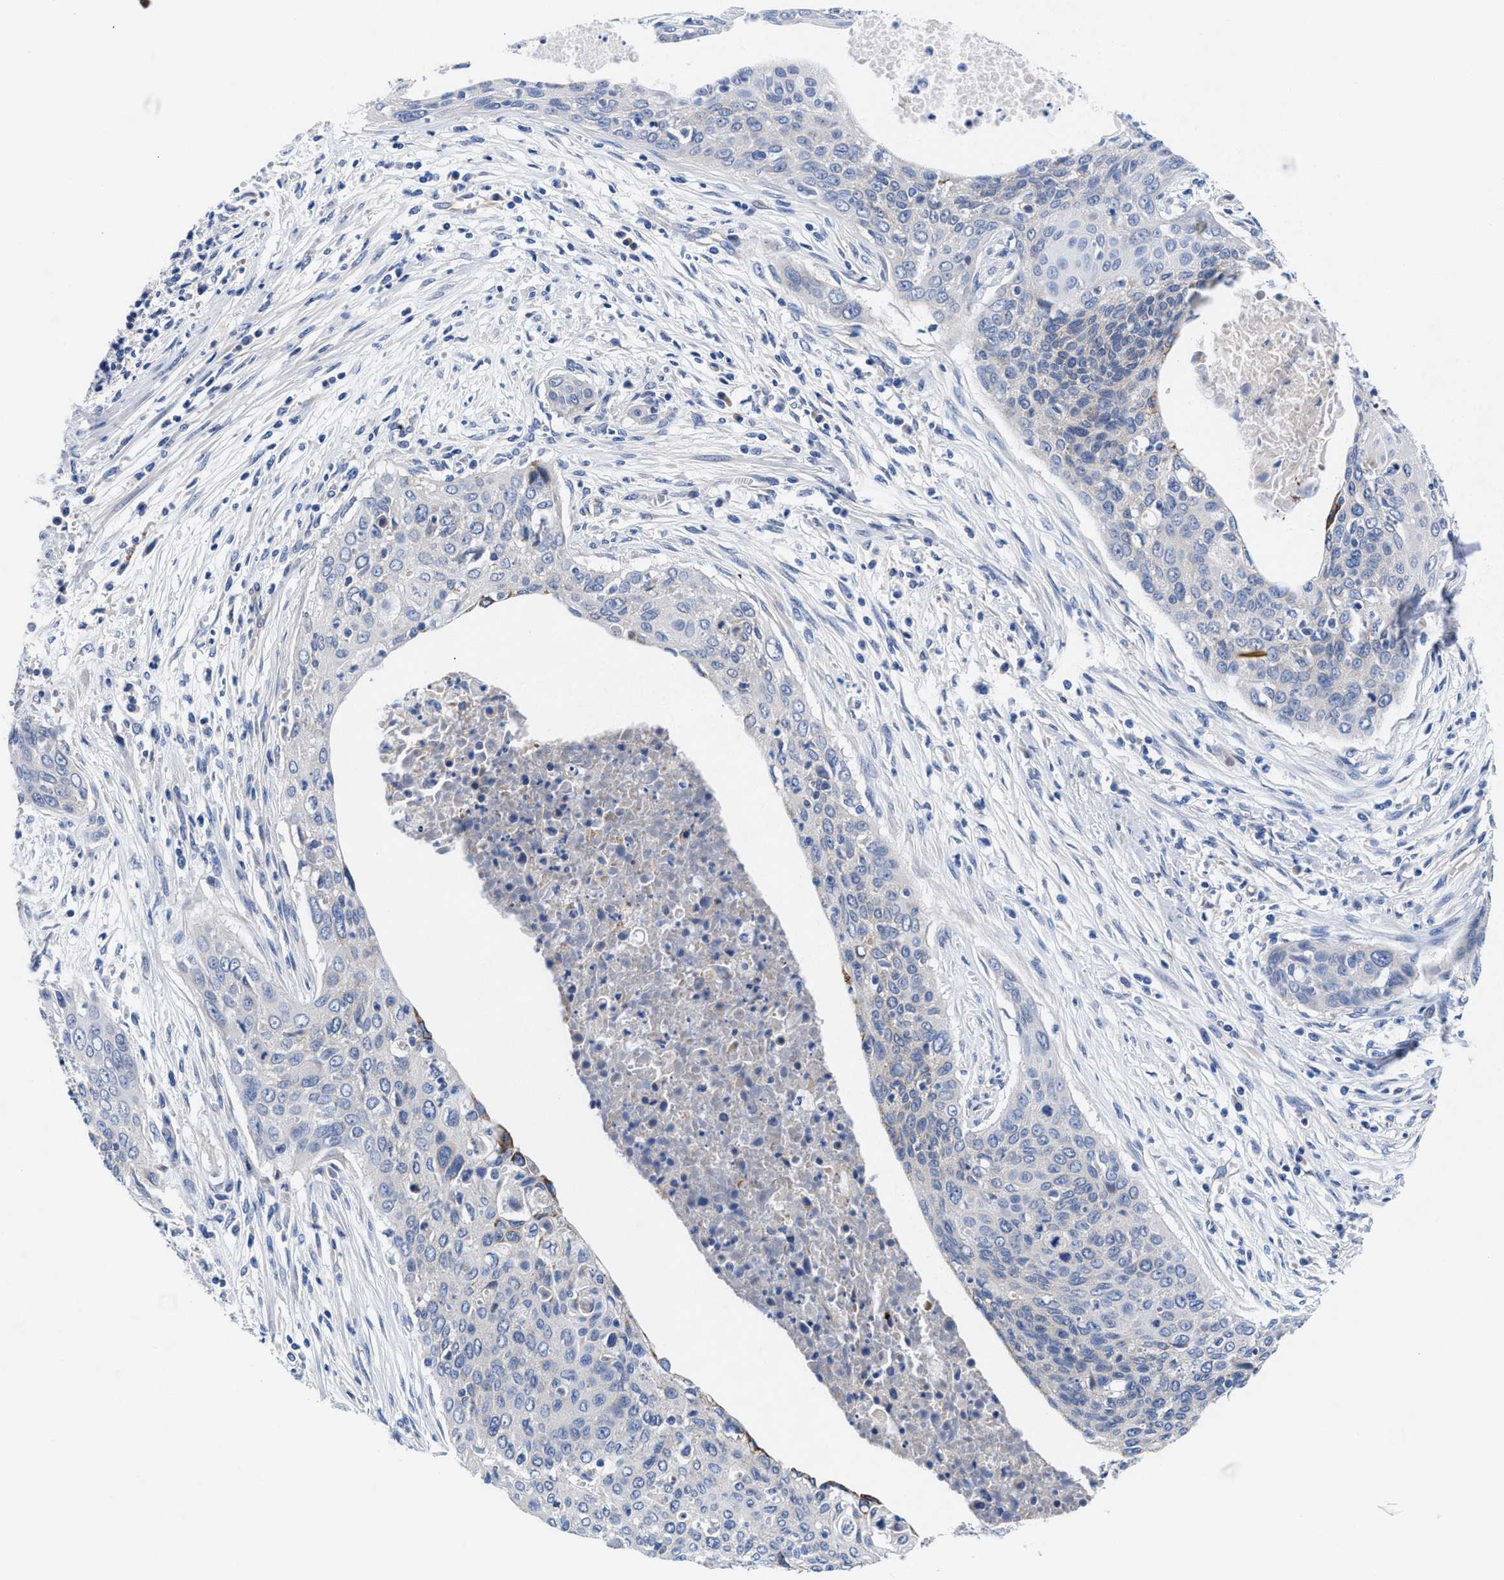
{"staining": {"intensity": "negative", "quantity": "none", "location": "none"}, "tissue": "cervical cancer", "cell_type": "Tumor cells", "image_type": "cancer", "snomed": [{"axis": "morphology", "description": "Squamous cell carcinoma, NOS"}, {"axis": "topography", "description": "Cervix"}], "caption": "The immunohistochemistry histopathology image has no significant staining in tumor cells of cervical cancer tissue.", "gene": "DHRS13", "patient": {"sex": "female", "age": 55}}